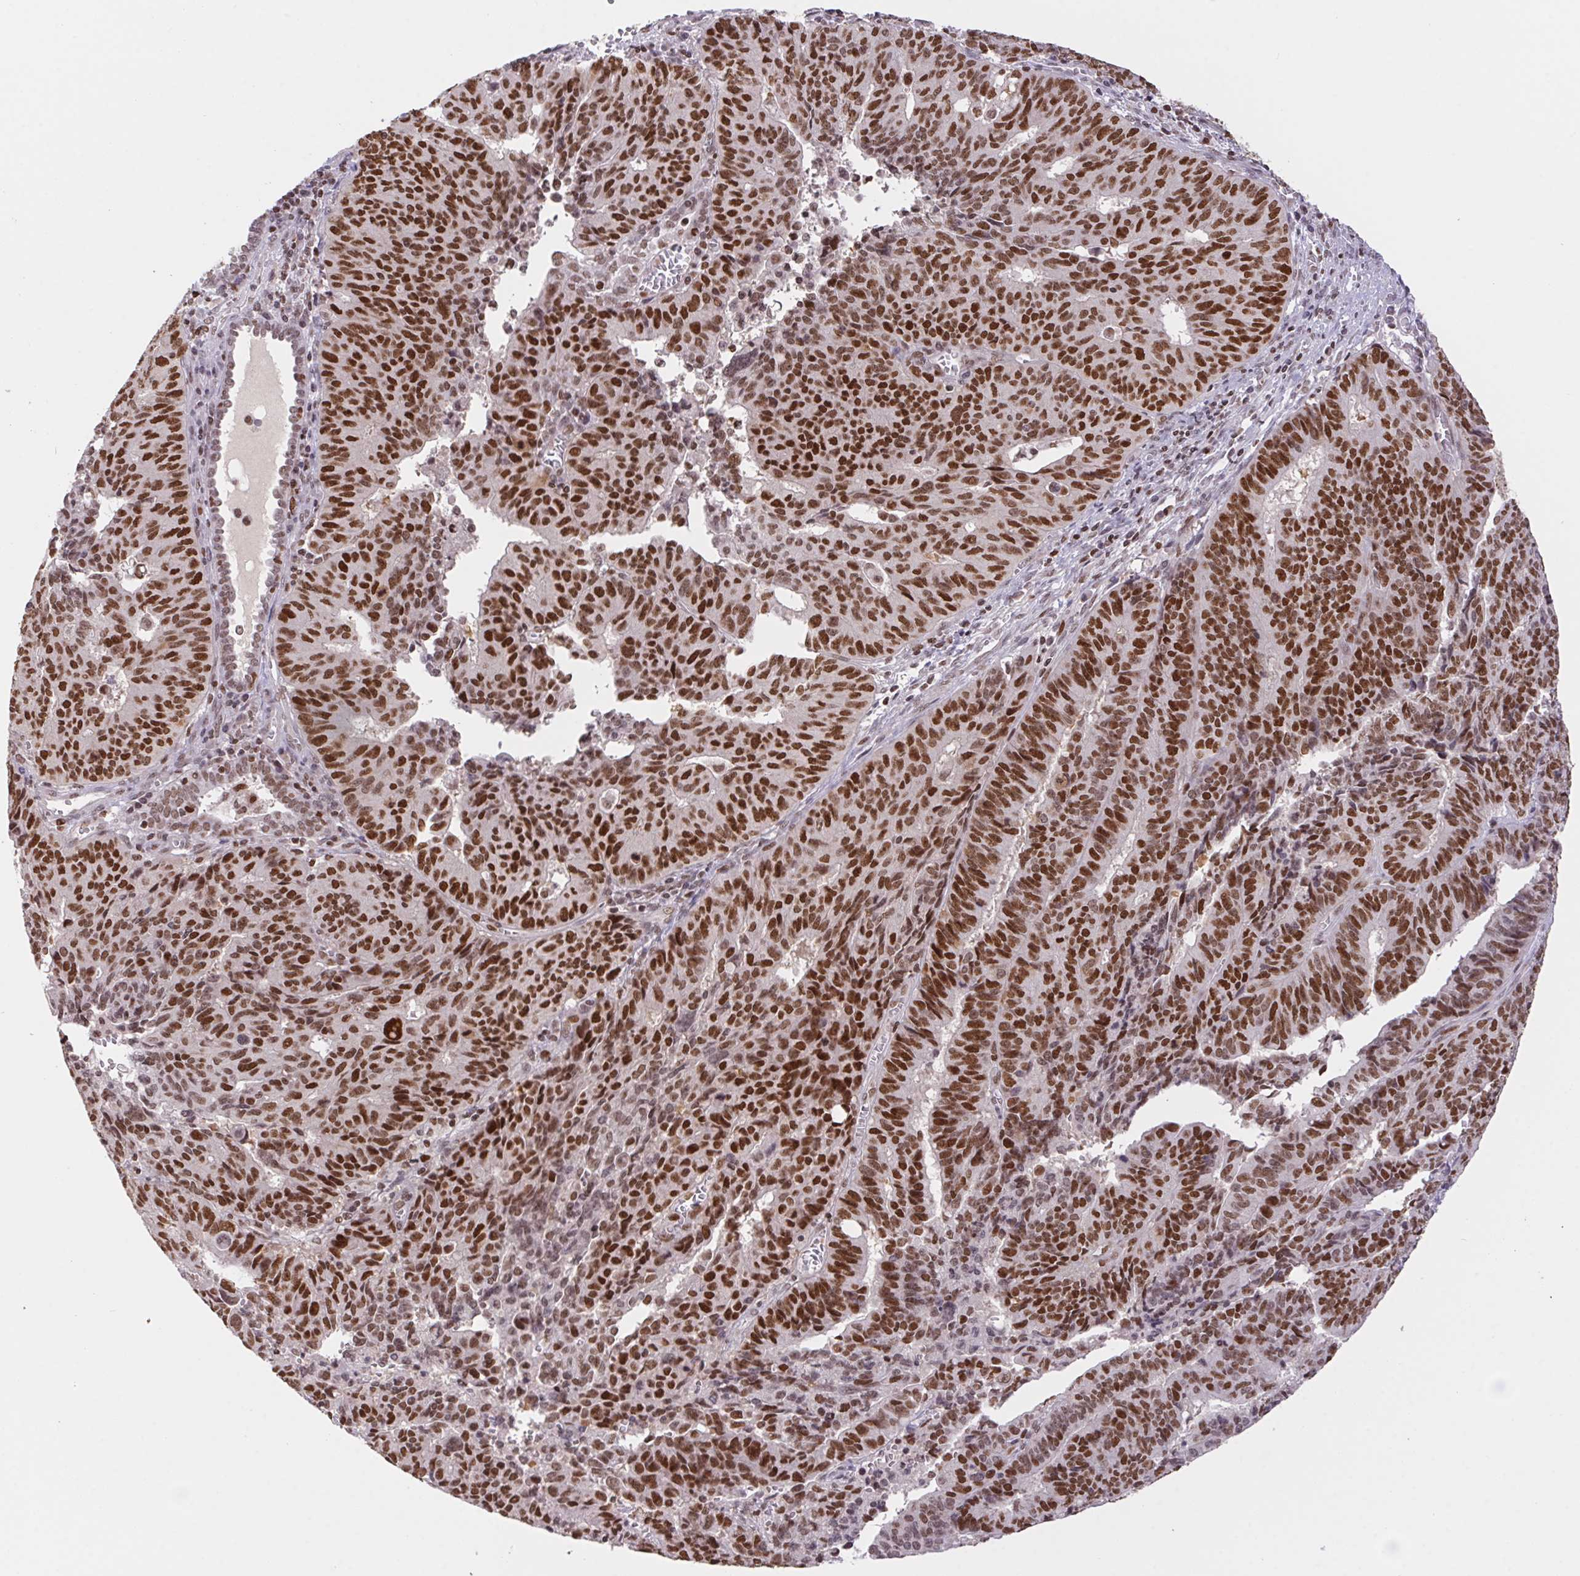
{"staining": {"intensity": "strong", "quantity": ">75%", "location": "nuclear"}, "tissue": "endometrial cancer", "cell_type": "Tumor cells", "image_type": "cancer", "snomed": [{"axis": "morphology", "description": "Adenocarcinoma, NOS"}, {"axis": "topography", "description": "Endometrium"}], "caption": "Immunohistochemical staining of adenocarcinoma (endometrial) reveals high levels of strong nuclear positivity in approximately >75% of tumor cells.", "gene": "POLD3", "patient": {"sex": "female", "age": 65}}